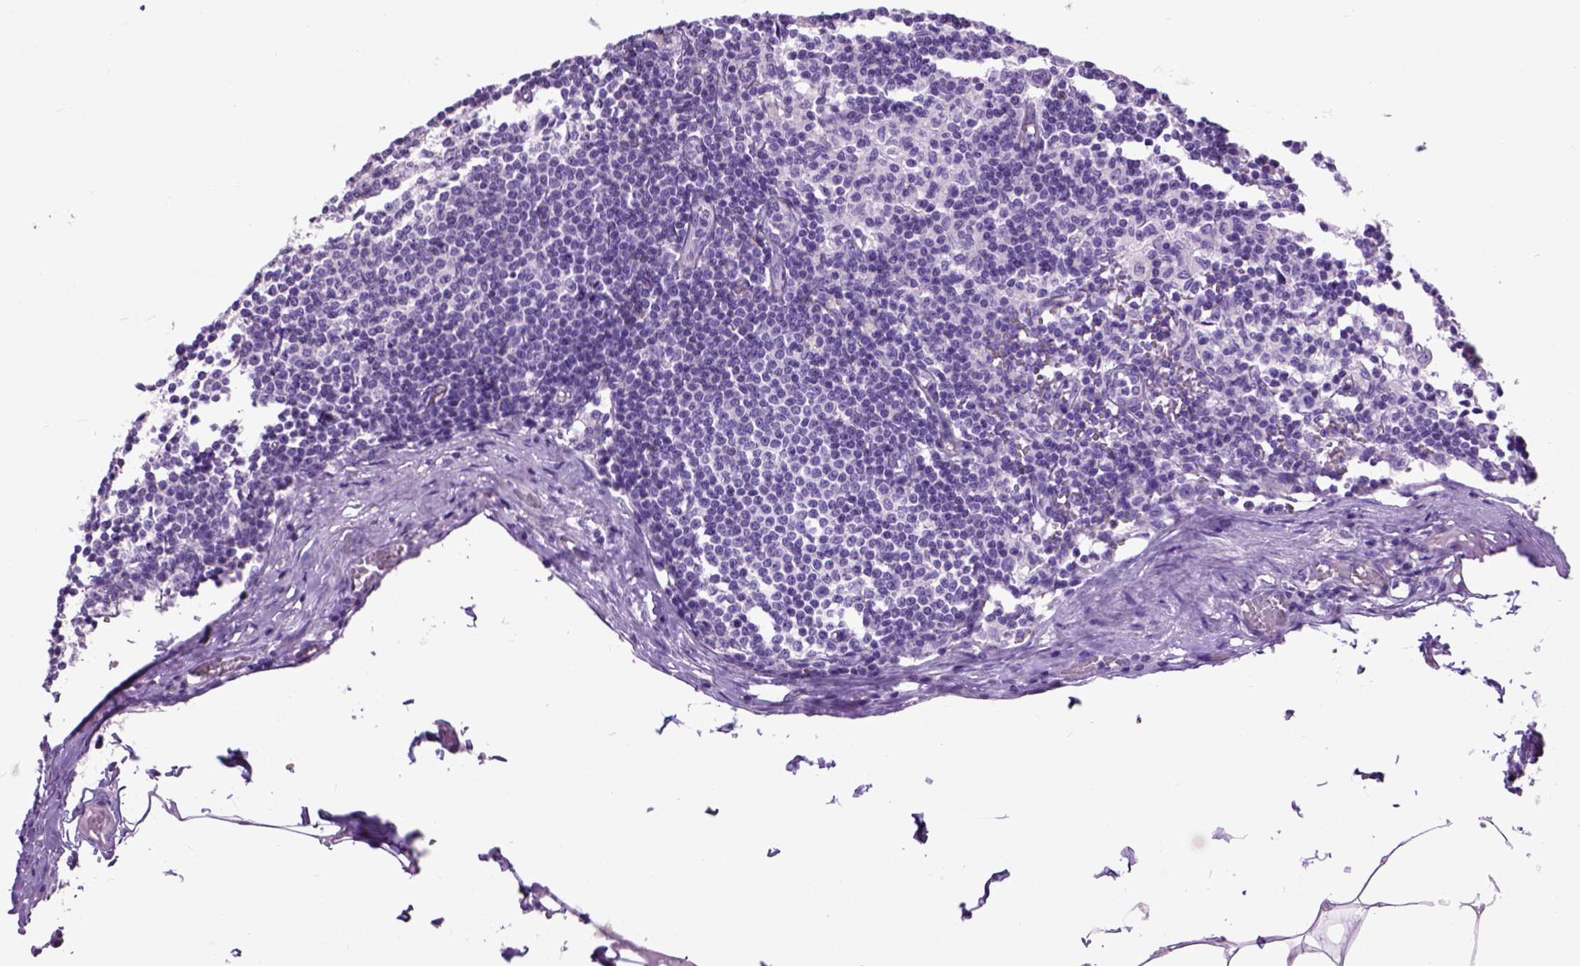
{"staining": {"intensity": "negative", "quantity": "none", "location": "none"}, "tissue": "lymph node", "cell_type": "Germinal center cells", "image_type": "normal", "snomed": [{"axis": "morphology", "description": "Normal tissue, NOS"}, {"axis": "topography", "description": "Lymph node"}], "caption": "Lymph node was stained to show a protein in brown. There is no significant positivity in germinal center cells. The staining was performed using DAB (3,3'-diaminobenzidine) to visualize the protein expression in brown, while the nuclei were stained in blue with hematoxylin (Magnification: 20x).", "gene": "MAPT", "patient": {"sex": "female", "age": 69}}